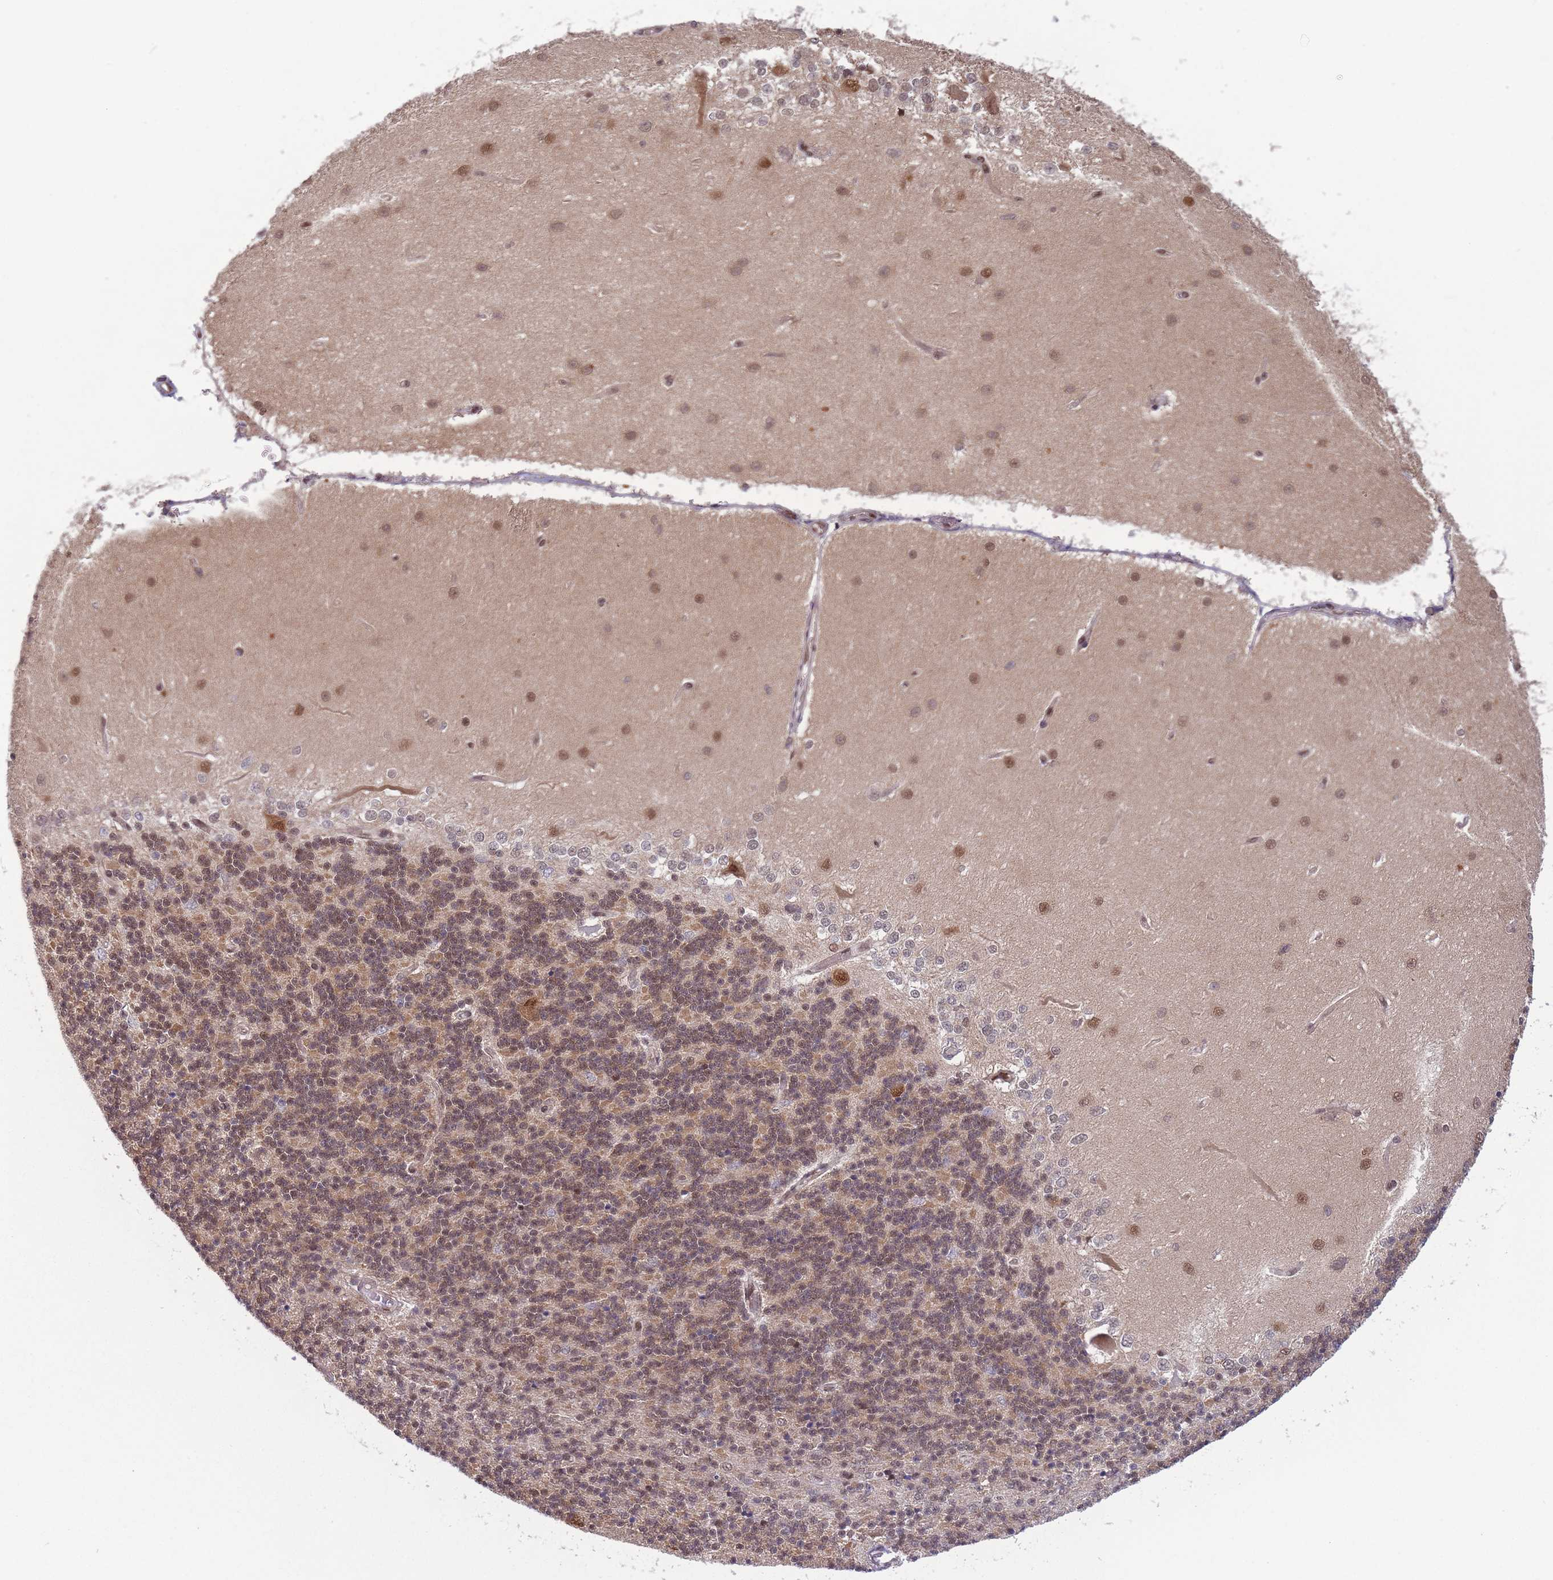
{"staining": {"intensity": "weak", "quantity": "25%-75%", "location": "cytoplasmic/membranous,nuclear"}, "tissue": "cerebellum", "cell_type": "Cells in granular layer", "image_type": "normal", "snomed": [{"axis": "morphology", "description": "Normal tissue, NOS"}, {"axis": "topography", "description": "Cerebellum"}], "caption": "IHC (DAB) staining of benign cerebellum exhibits weak cytoplasmic/membranous,nuclear protein expression in approximately 25%-75% of cells in granular layer. (DAB IHC with brightfield microscopy, high magnification).", "gene": "NSFL1C", "patient": {"sex": "female", "age": 29}}